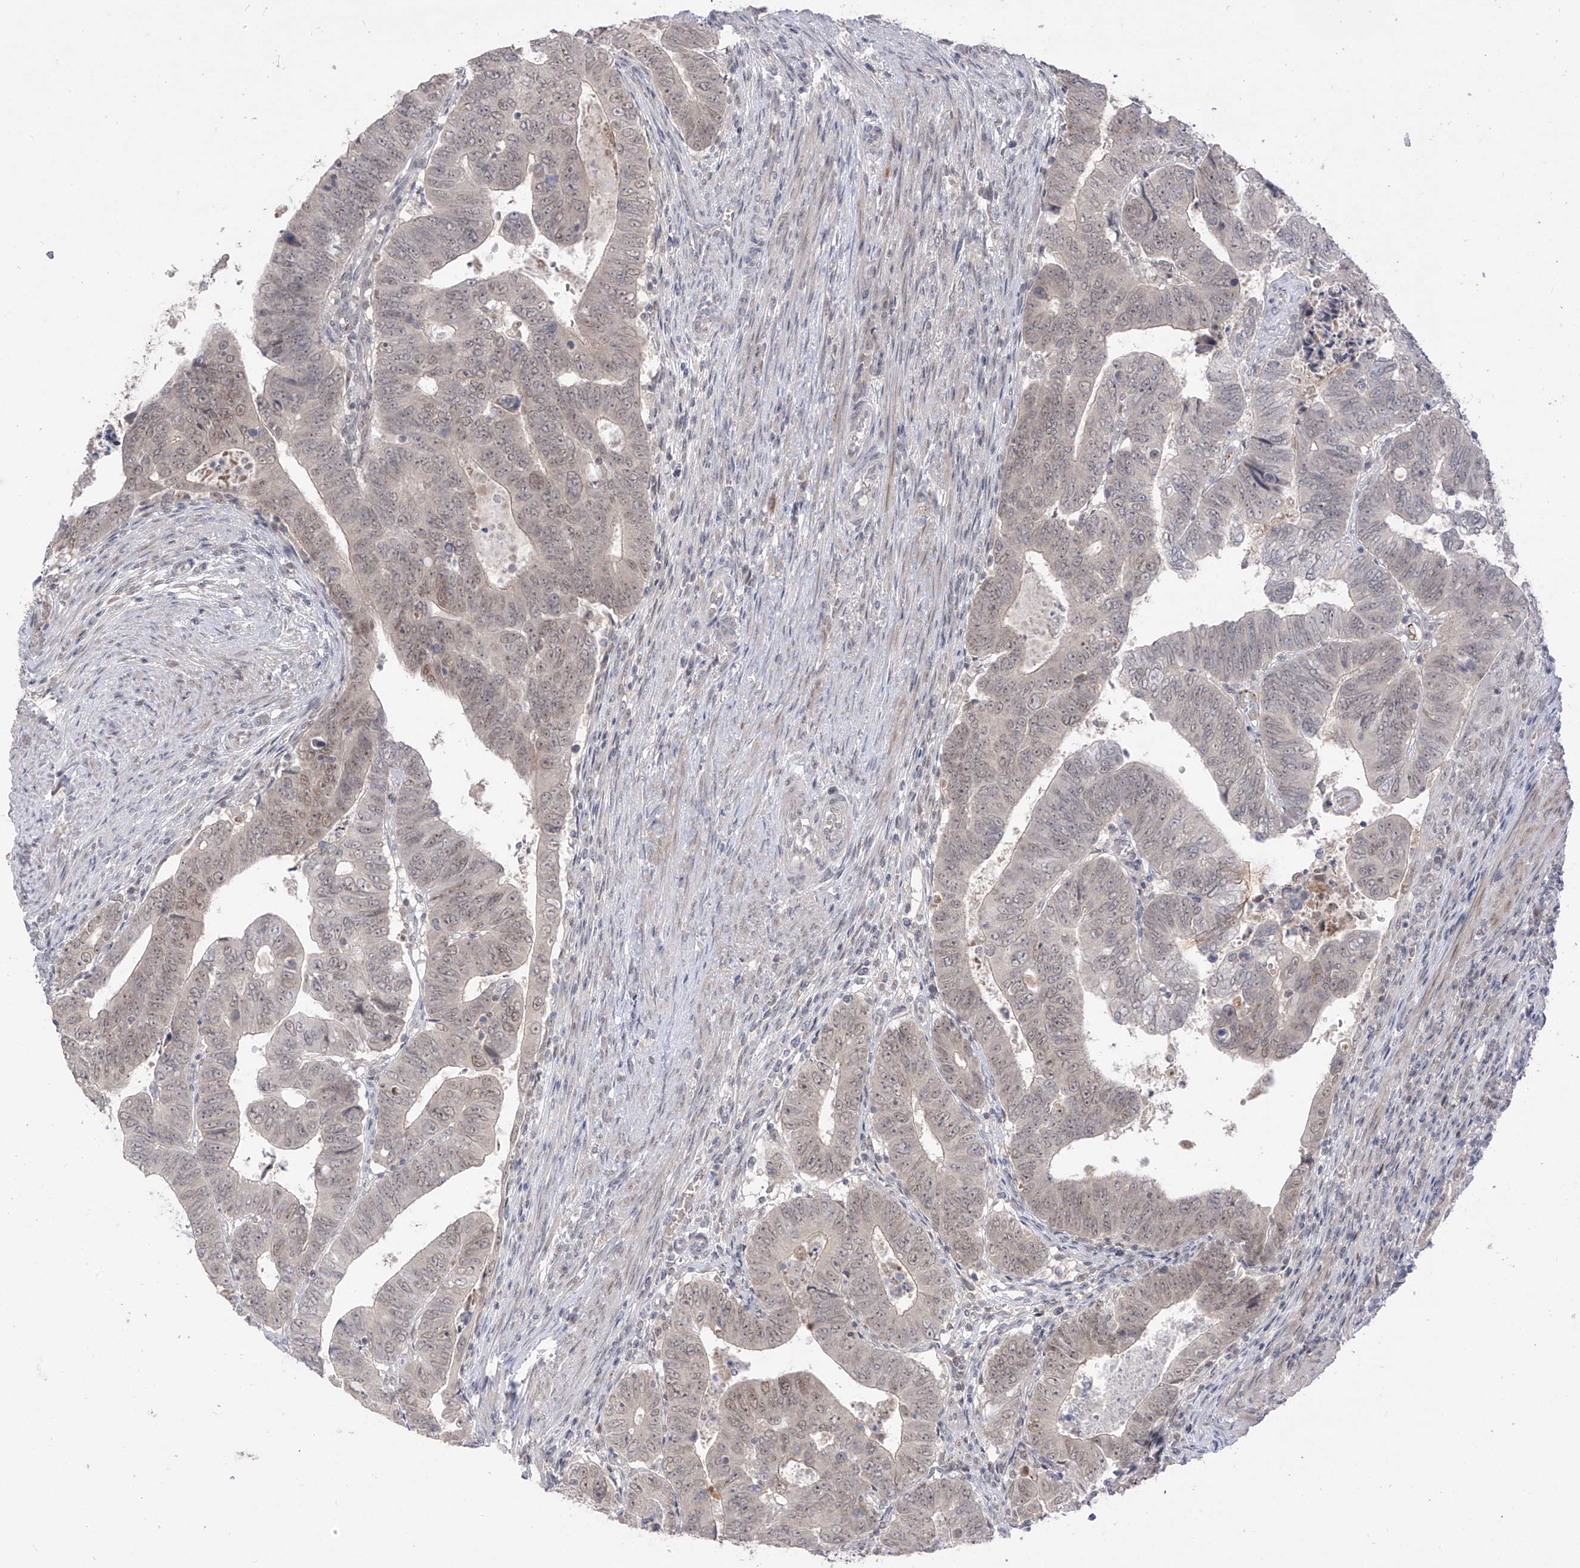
{"staining": {"intensity": "weak", "quantity": ">75%", "location": "nuclear"}, "tissue": "colorectal cancer", "cell_type": "Tumor cells", "image_type": "cancer", "snomed": [{"axis": "morphology", "description": "Normal tissue, NOS"}, {"axis": "morphology", "description": "Adenocarcinoma, NOS"}, {"axis": "topography", "description": "Rectum"}], "caption": "Protein expression analysis of human colorectal cancer reveals weak nuclear positivity in approximately >75% of tumor cells.", "gene": "OGT", "patient": {"sex": "female", "age": 65}}